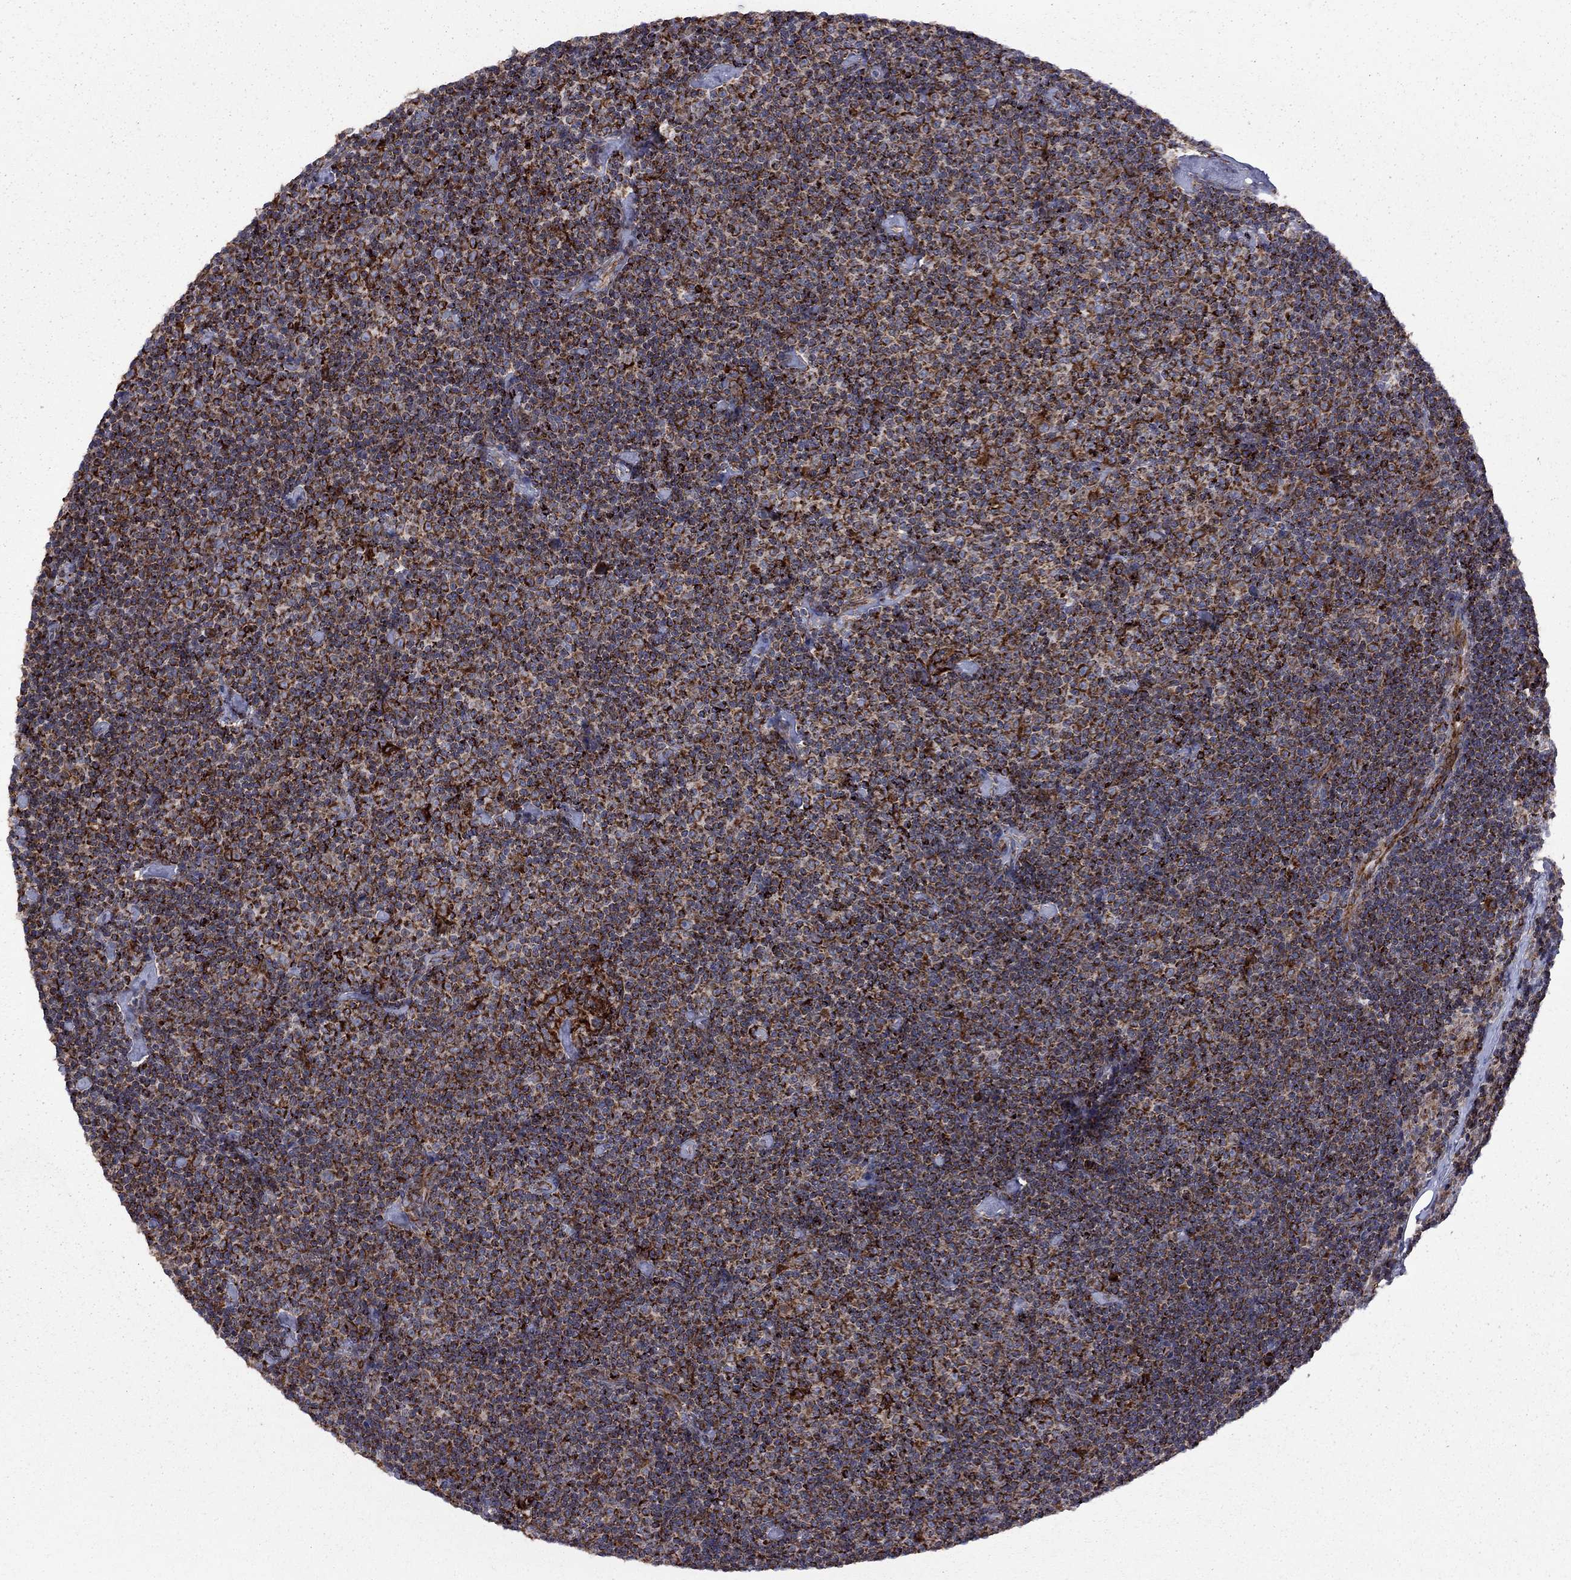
{"staining": {"intensity": "moderate", "quantity": ">75%", "location": "cytoplasmic/membranous"}, "tissue": "lymphoma", "cell_type": "Tumor cells", "image_type": "cancer", "snomed": [{"axis": "morphology", "description": "Malignant lymphoma, non-Hodgkin's type, Low grade"}, {"axis": "topography", "description": "Lymph node"}], "caption": "There is medium levels of moderate cytoplasmic/membranous staining in tumor cells of lymphoma, as demonstrated by immunohistochemical staining (brown color).", "gene": "CLPTM1", "patient": {"sex": "male", "age": 81}}